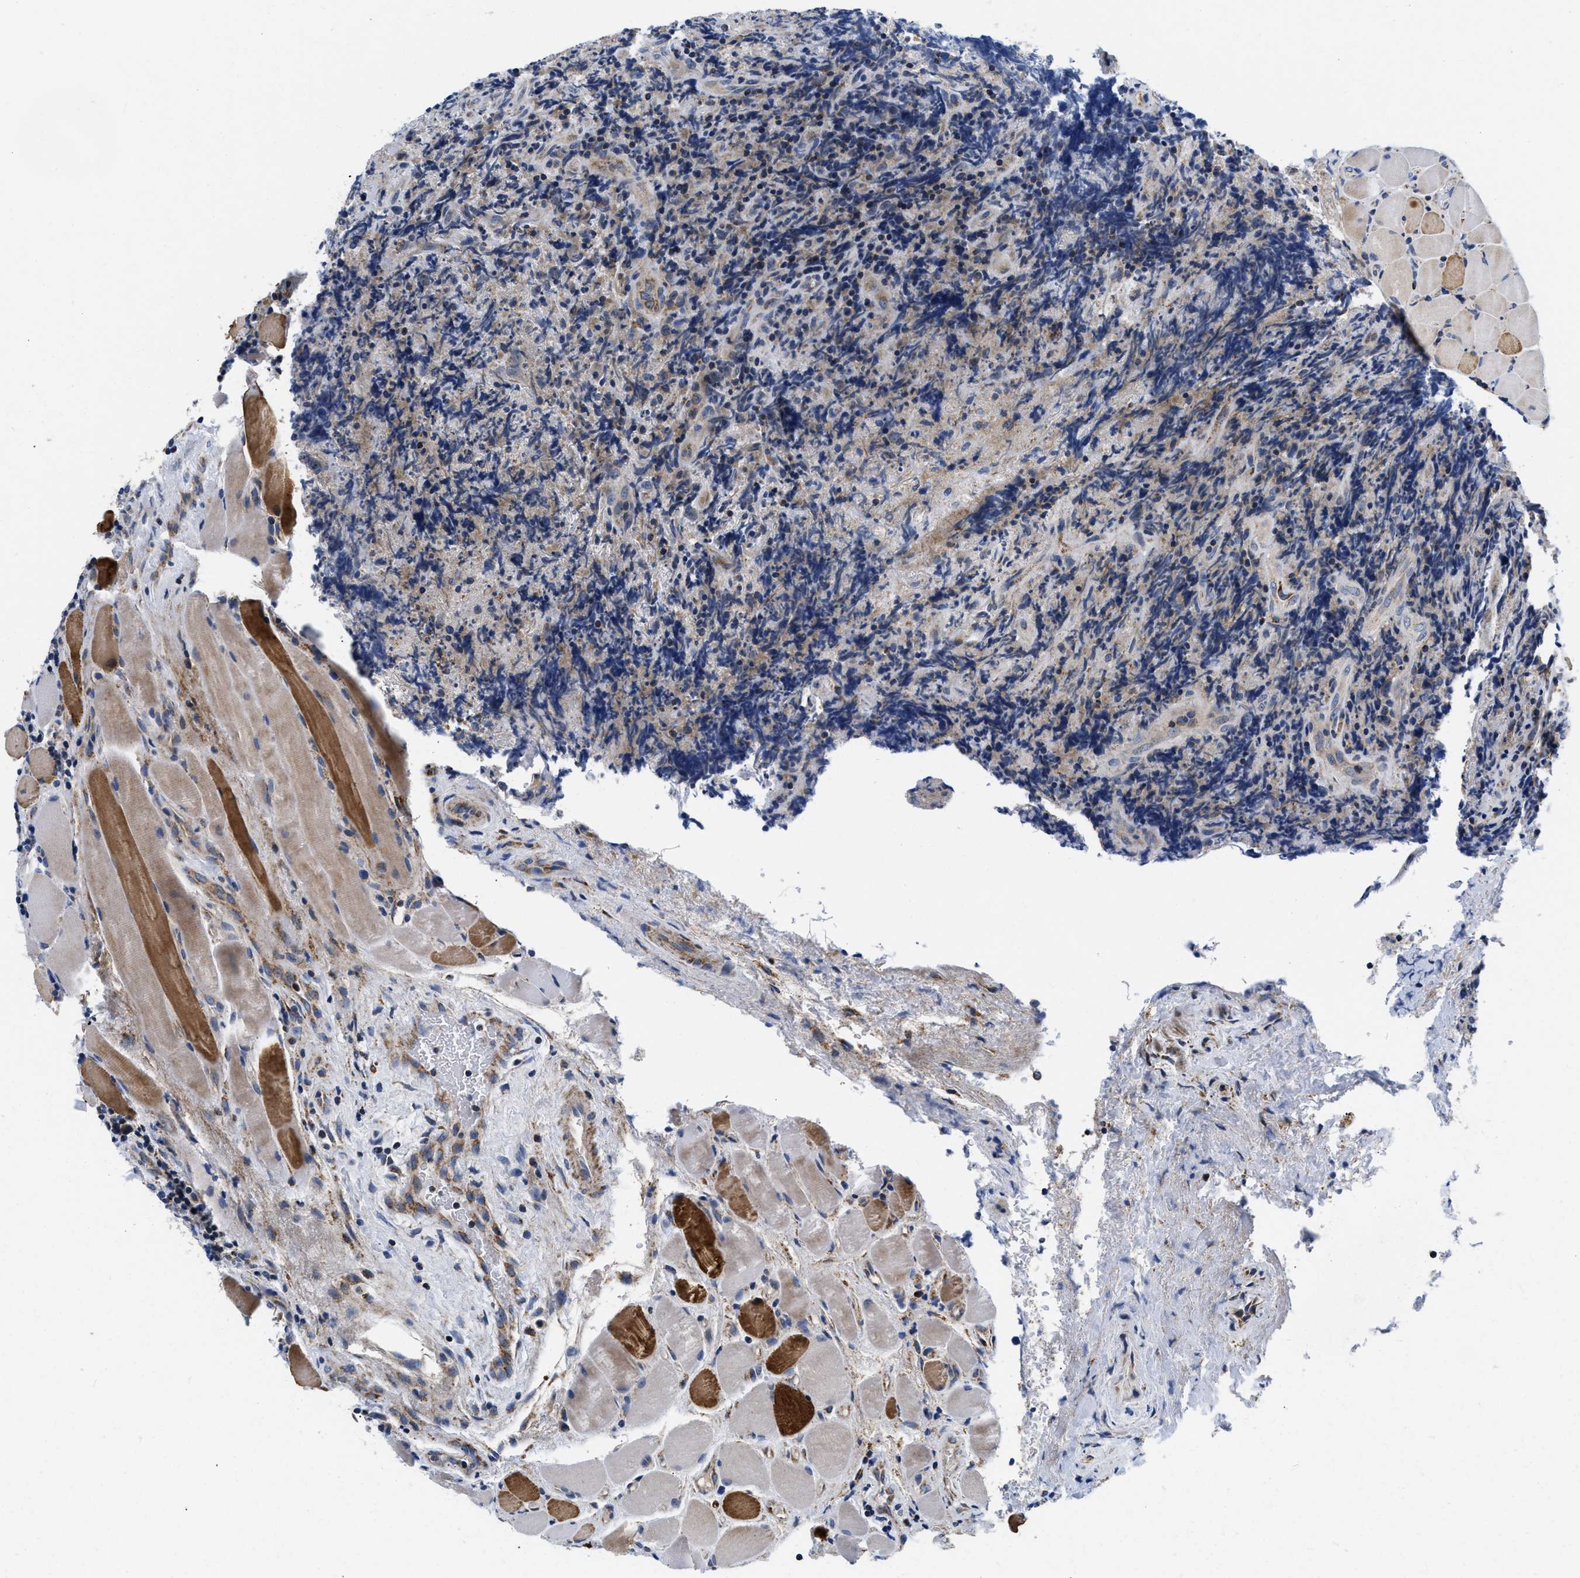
{"staining": {"intensity": "negative", "quantity": "none", "location": "none"}, "tissue": "lymphoma", "cell_type": "Tumor cells", "image_type": "cancer", "snomed": [{"axis": "morphology", "description": "Malignant lymphoma, non-Hodgkin's type, High grade"}, {"axis": "topography", "description": "Tonsil"}], "caption": "DAB (3,3'-diaminobenzidine) immunohistochemical staining of high-grade malignant lymphoma, non-Hodgkin's type exhibits no significant expression in tumor cells.", "gene": "PDP1", "patient": {"sex": "female", "age": 36}}